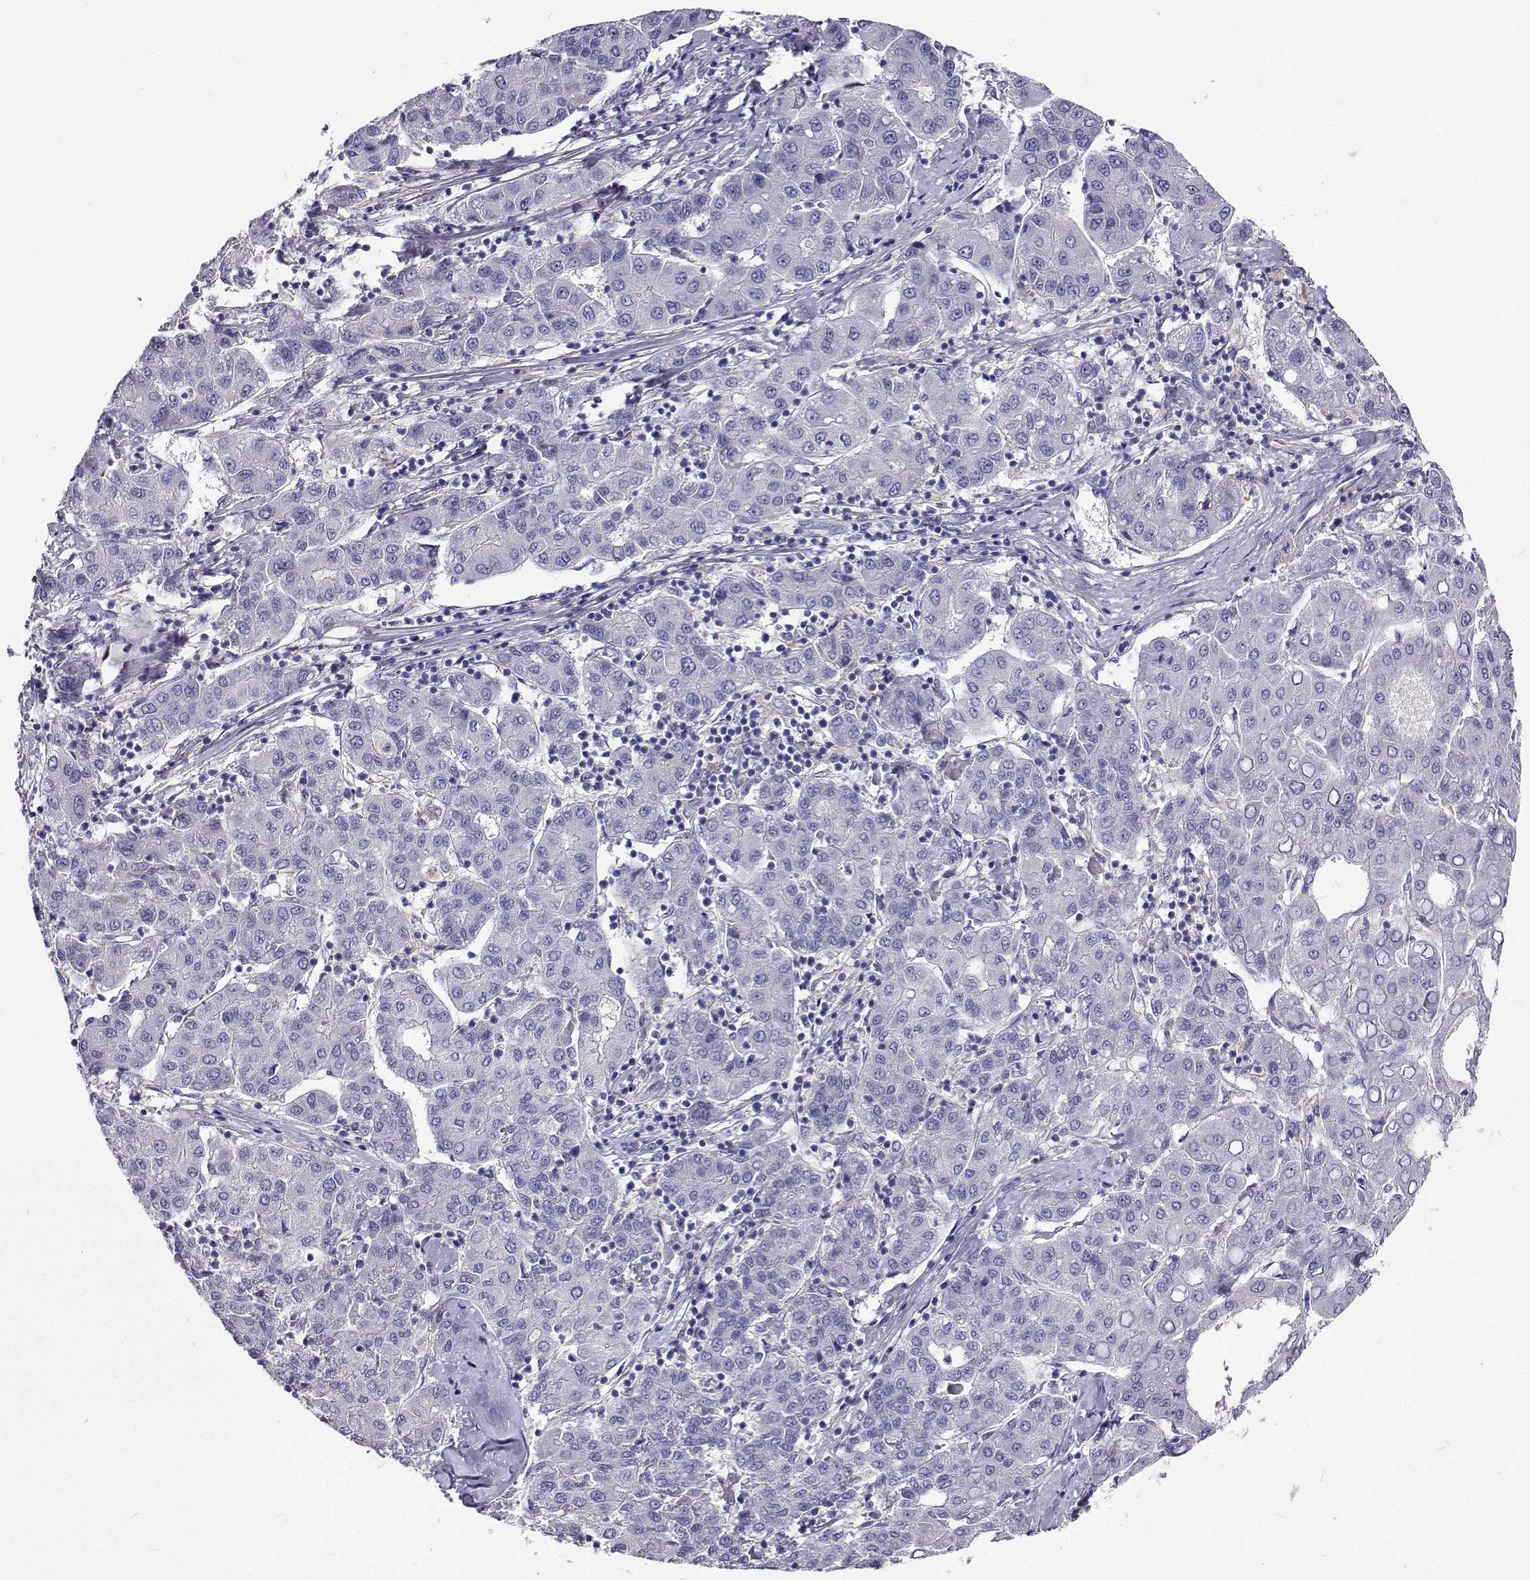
{"staining": {"intensity": "negative", "quantity": "none", "location": "none"}, "tissue": "liver cancer", "cell_type": "Tumor cells", "image_type": "cancer", "snomed": [{"axis": "morphology", "description": "Carcinoma, Hepatocellular, NOS"}, {"axis": "topography", "description": "Liver"}], "caption": "IHC micrograph of neoplastic tissue: human liver cancer stained with DAB demonstrates no significant protein staining in tumor cells. (Stains: DAB immunohistochemistry (IHC) with hematoxylin counter stain, Microscopy: brightfield microscopy at high magnification).", "gene": "LHFPL7", "patient": {"sex": "male", "age": 65}}